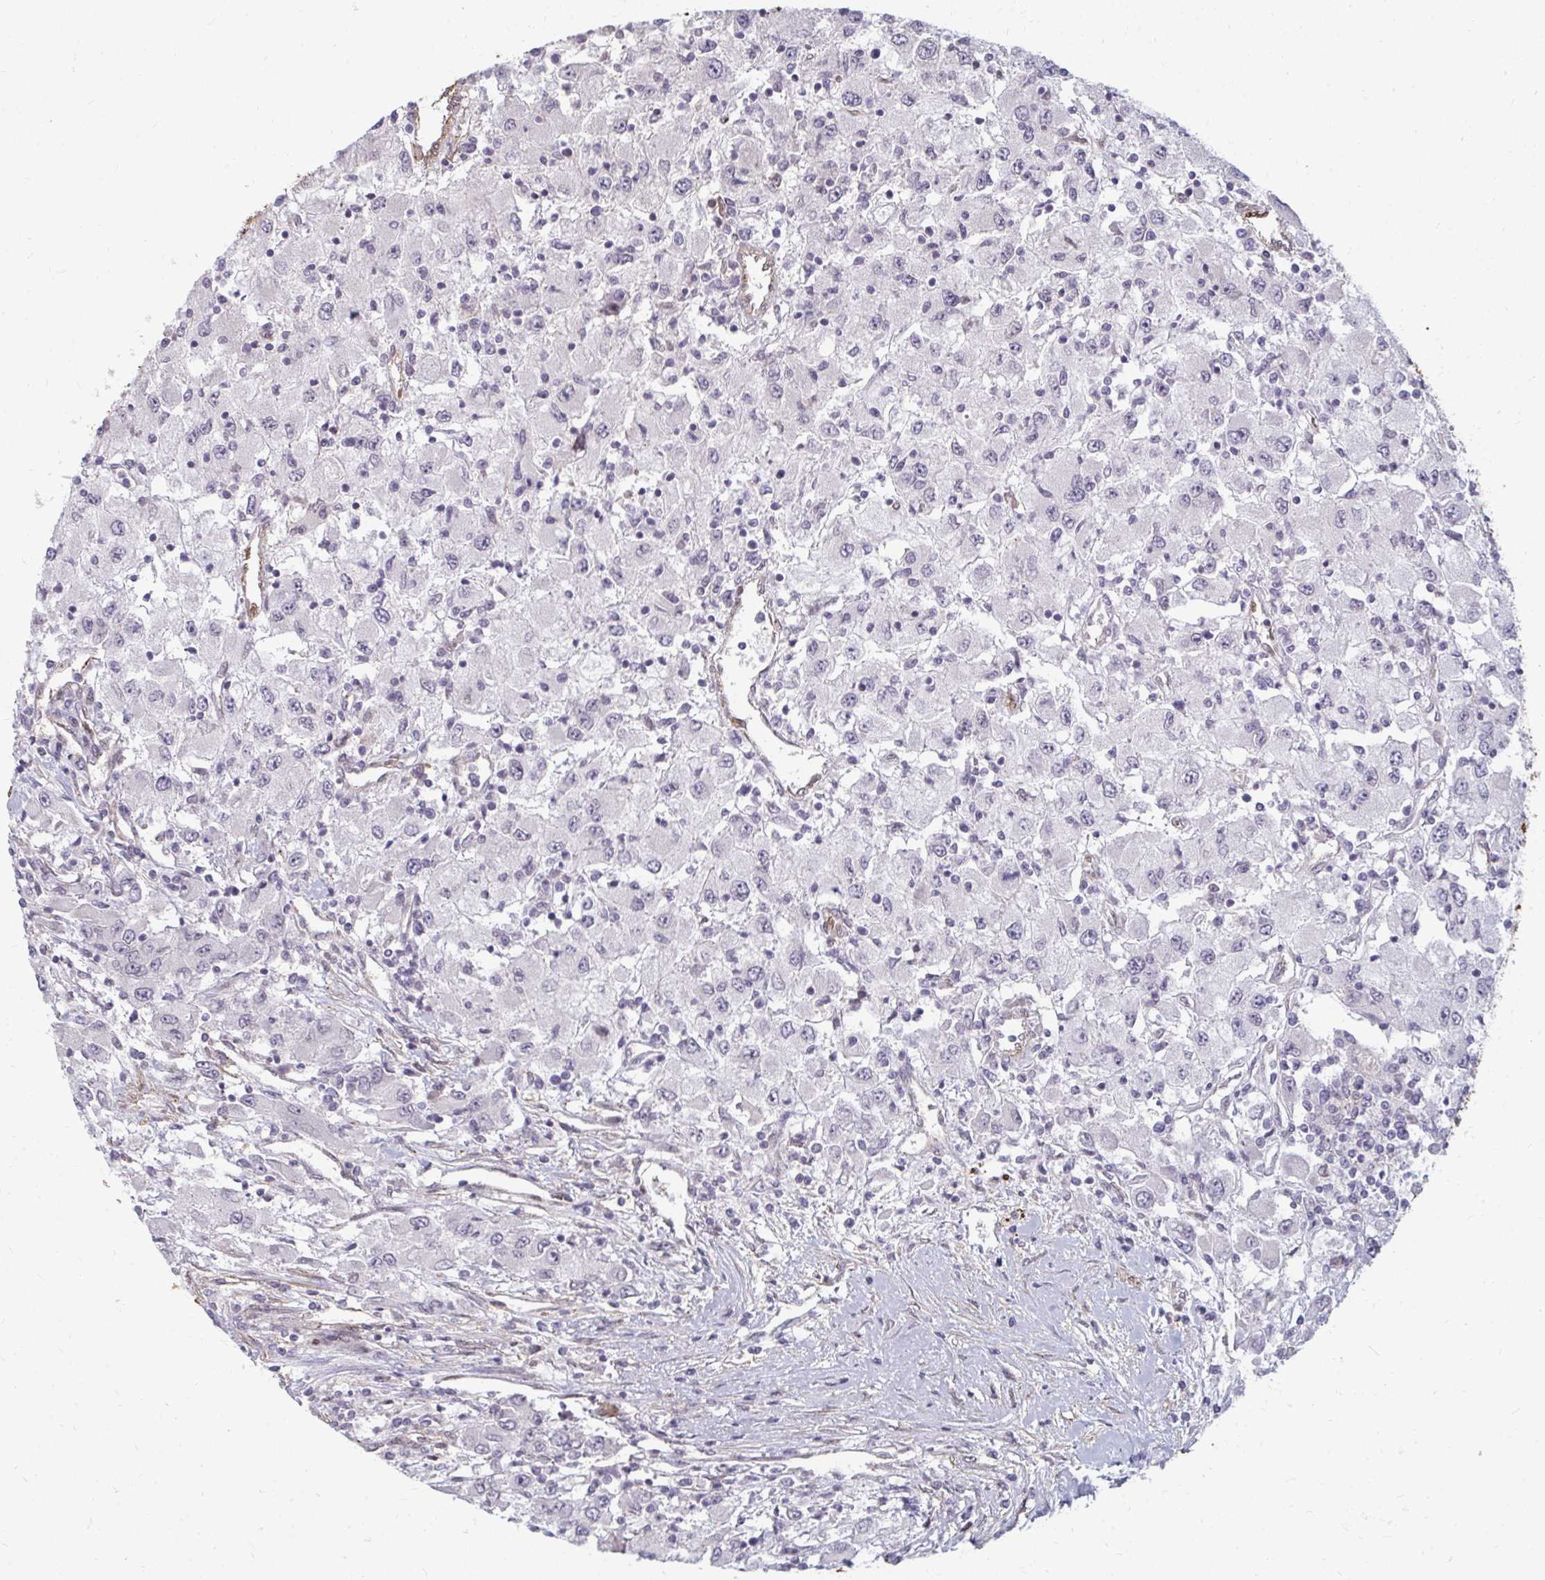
{"staining": {"intensity": "negative", "quantity": "none", "location": "none"}, "tissue": "renal cancer", "cell_type": "Tumor cells", "image_type": "cancer", "snomed": [{"axis": "morphology", "description": "Adenocarcinoma, NOS"}, {"axis": "topography", "description": "Kidney"}], "caption": "Histopathology image shows no significant protein positivity in tumor cells of adenocarcinoma (renal). Nuclei are stained in blue.", "gene": "GPC5", "patient": {"sex": "female", "age": 67}}